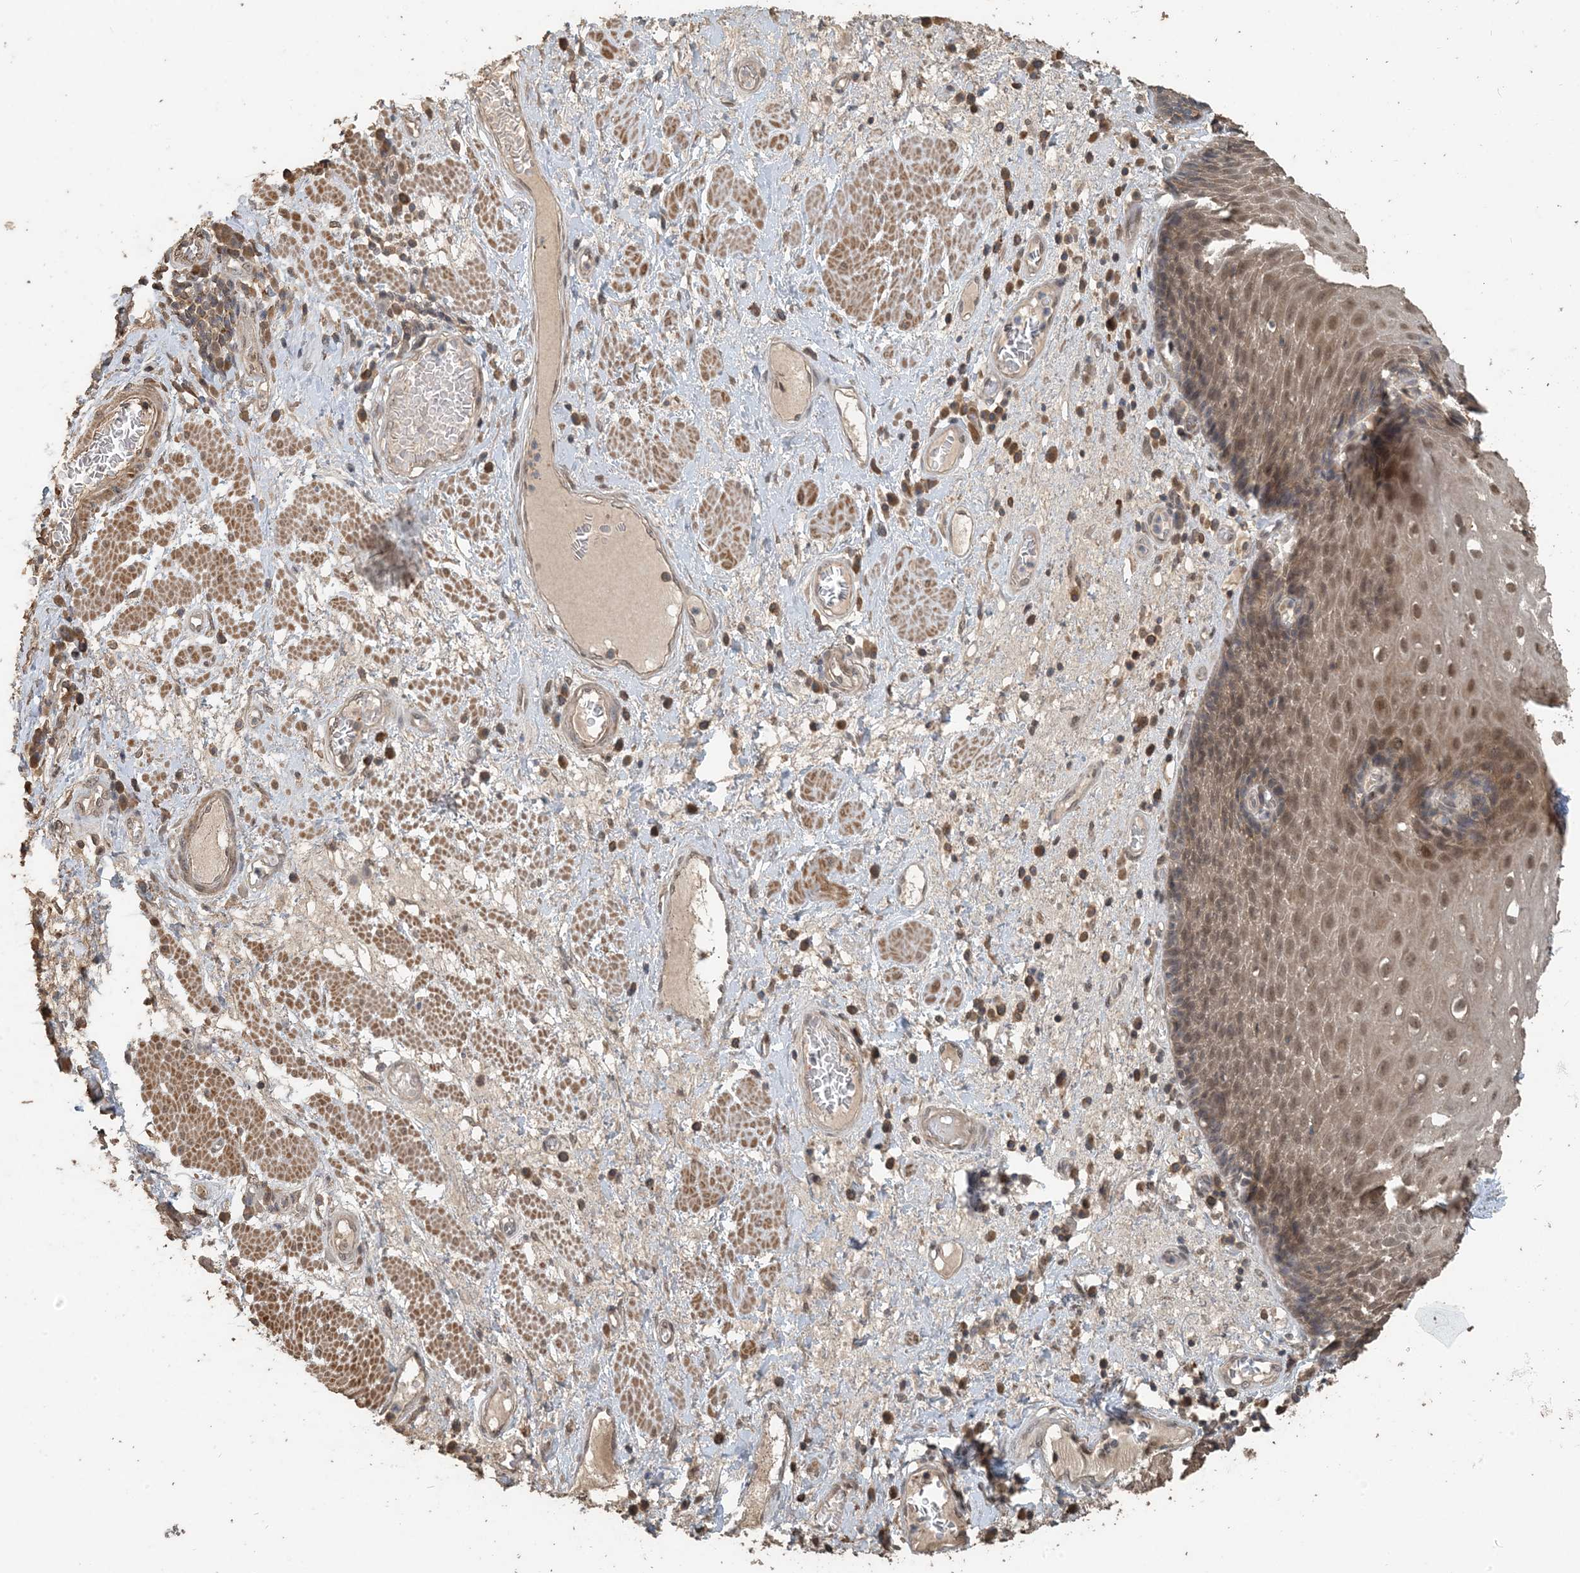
{"staining": {"intensity": "moderate", "quantity": ">75%", "location": "cytoplasmic/membranous,nuclear"}, "tissue": "esophagus", "cell_type": "Squamous epithelial cells", "image_type": "normal", "snomed": [{"axis": "morphology", "description": "Normal tissue, NOS"}, {"axis": "morphology", "description": "Adenocarcinoma, NOS"}, {"axis": "topography", "description": "Esophagus"}], "caption": "A histopathology image showing moderate cytoplasmic/membranous,nuclear positivity in about >75% of squamous epithelial cells in normal esophagus, as visualized by brown immunohistochemical staining.", "gene": "ZC3H12A", "patient": {"sex": "male", "age": 62}}